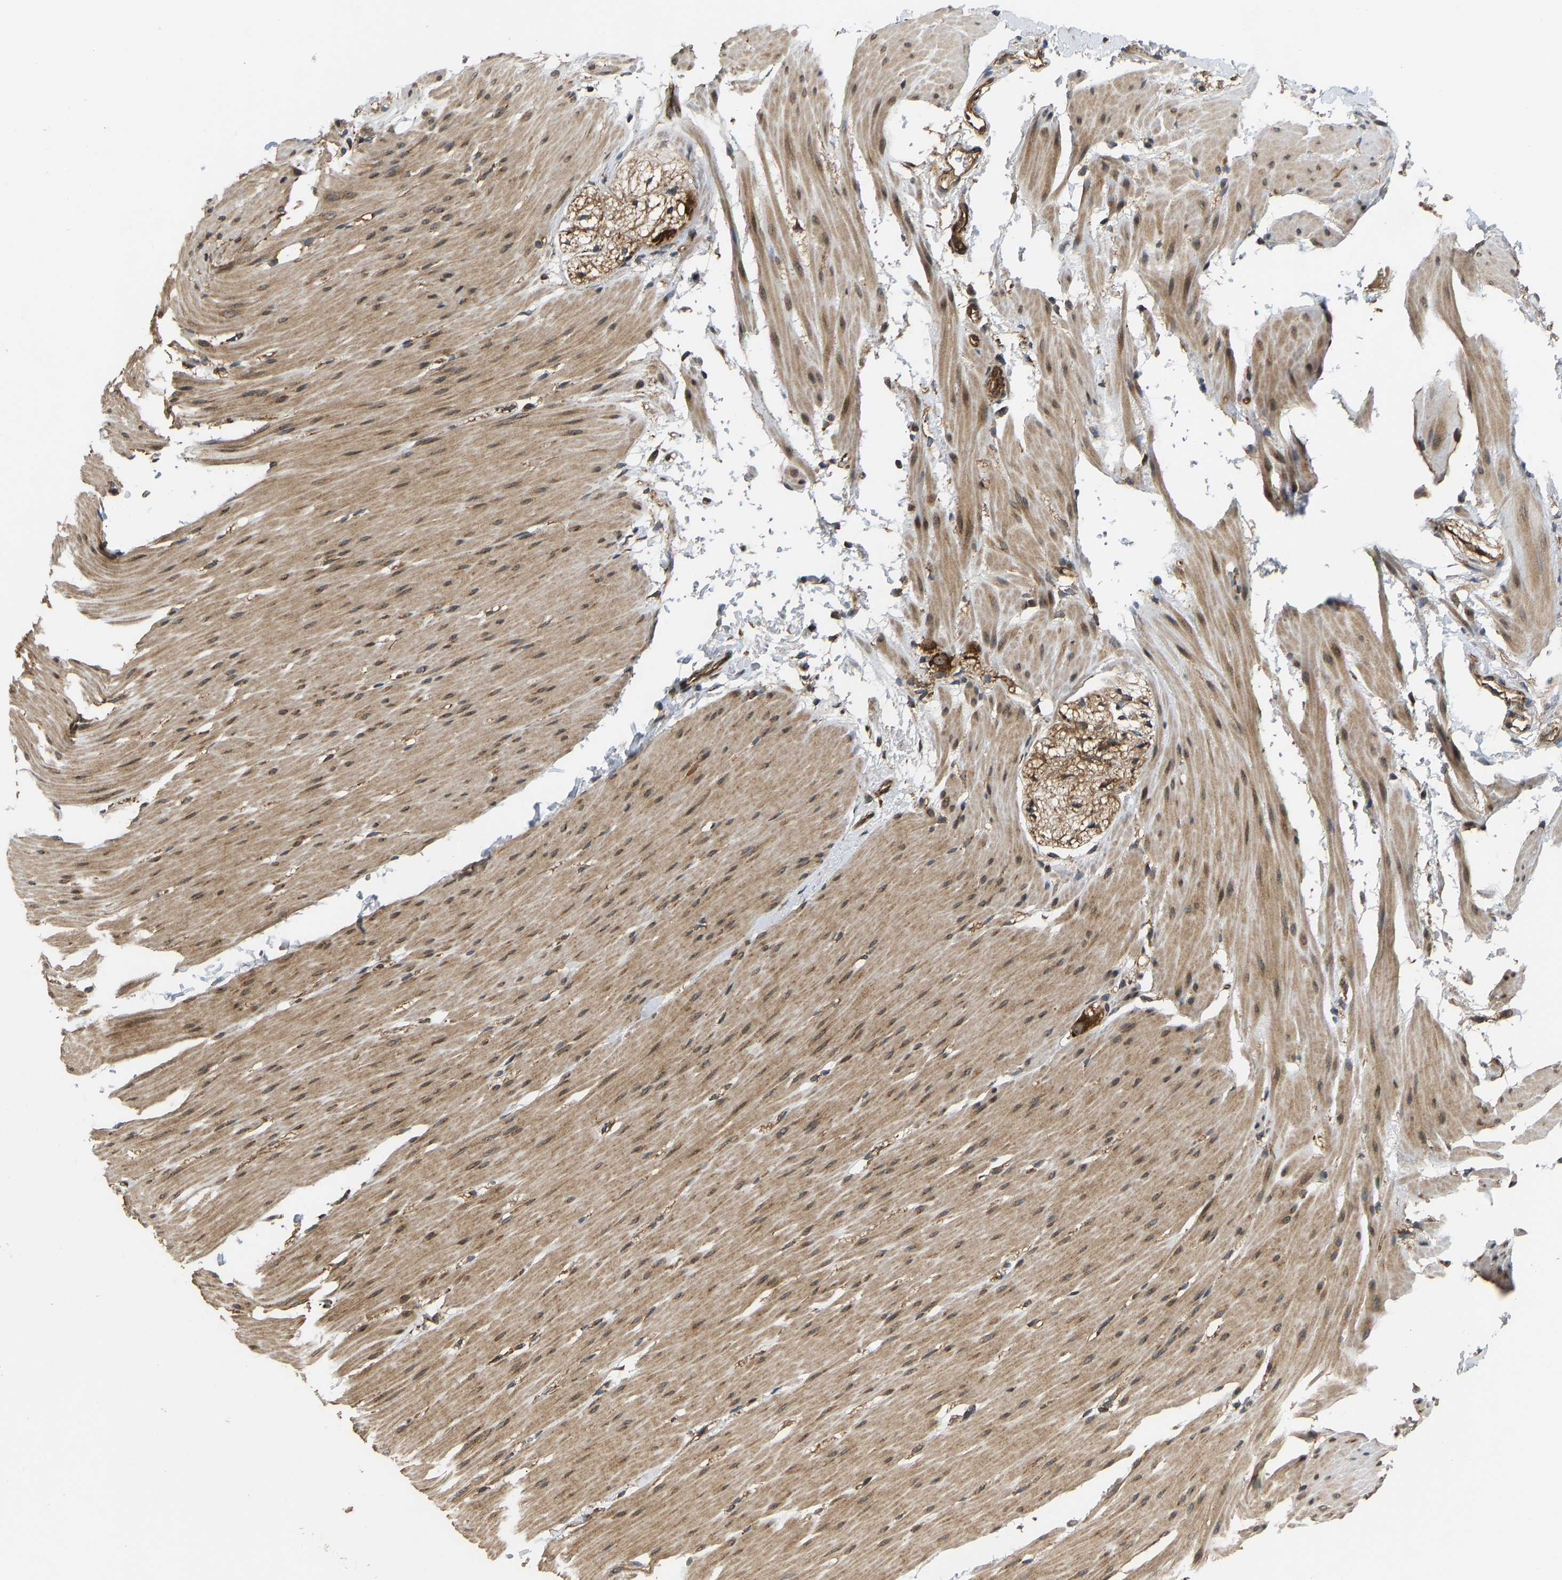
{"staining": {"intensity": "moderate", "quantity": "25%-75%", "location": "cytoplasmic/membranous"}, "tissue": "smooth muscle", "cell_type": "Smooth muscle cells", "image_type": "normal", "snomed": [{"axis": "morphology", "description": "Normal tissue, NOS"}, {"axis": "topography", "description": "Smooth muscle"}, {"axis": "topography", "description": "Colon"}], "caption": "A medium amount of moderate cytoplasmic/membranous expression is seen in approximately 25%-75% of smooth muscle cells in unremarkable smooth muscle.", "gene": "RASGRF2", "patient": {"sex": "male", "age": 67}}